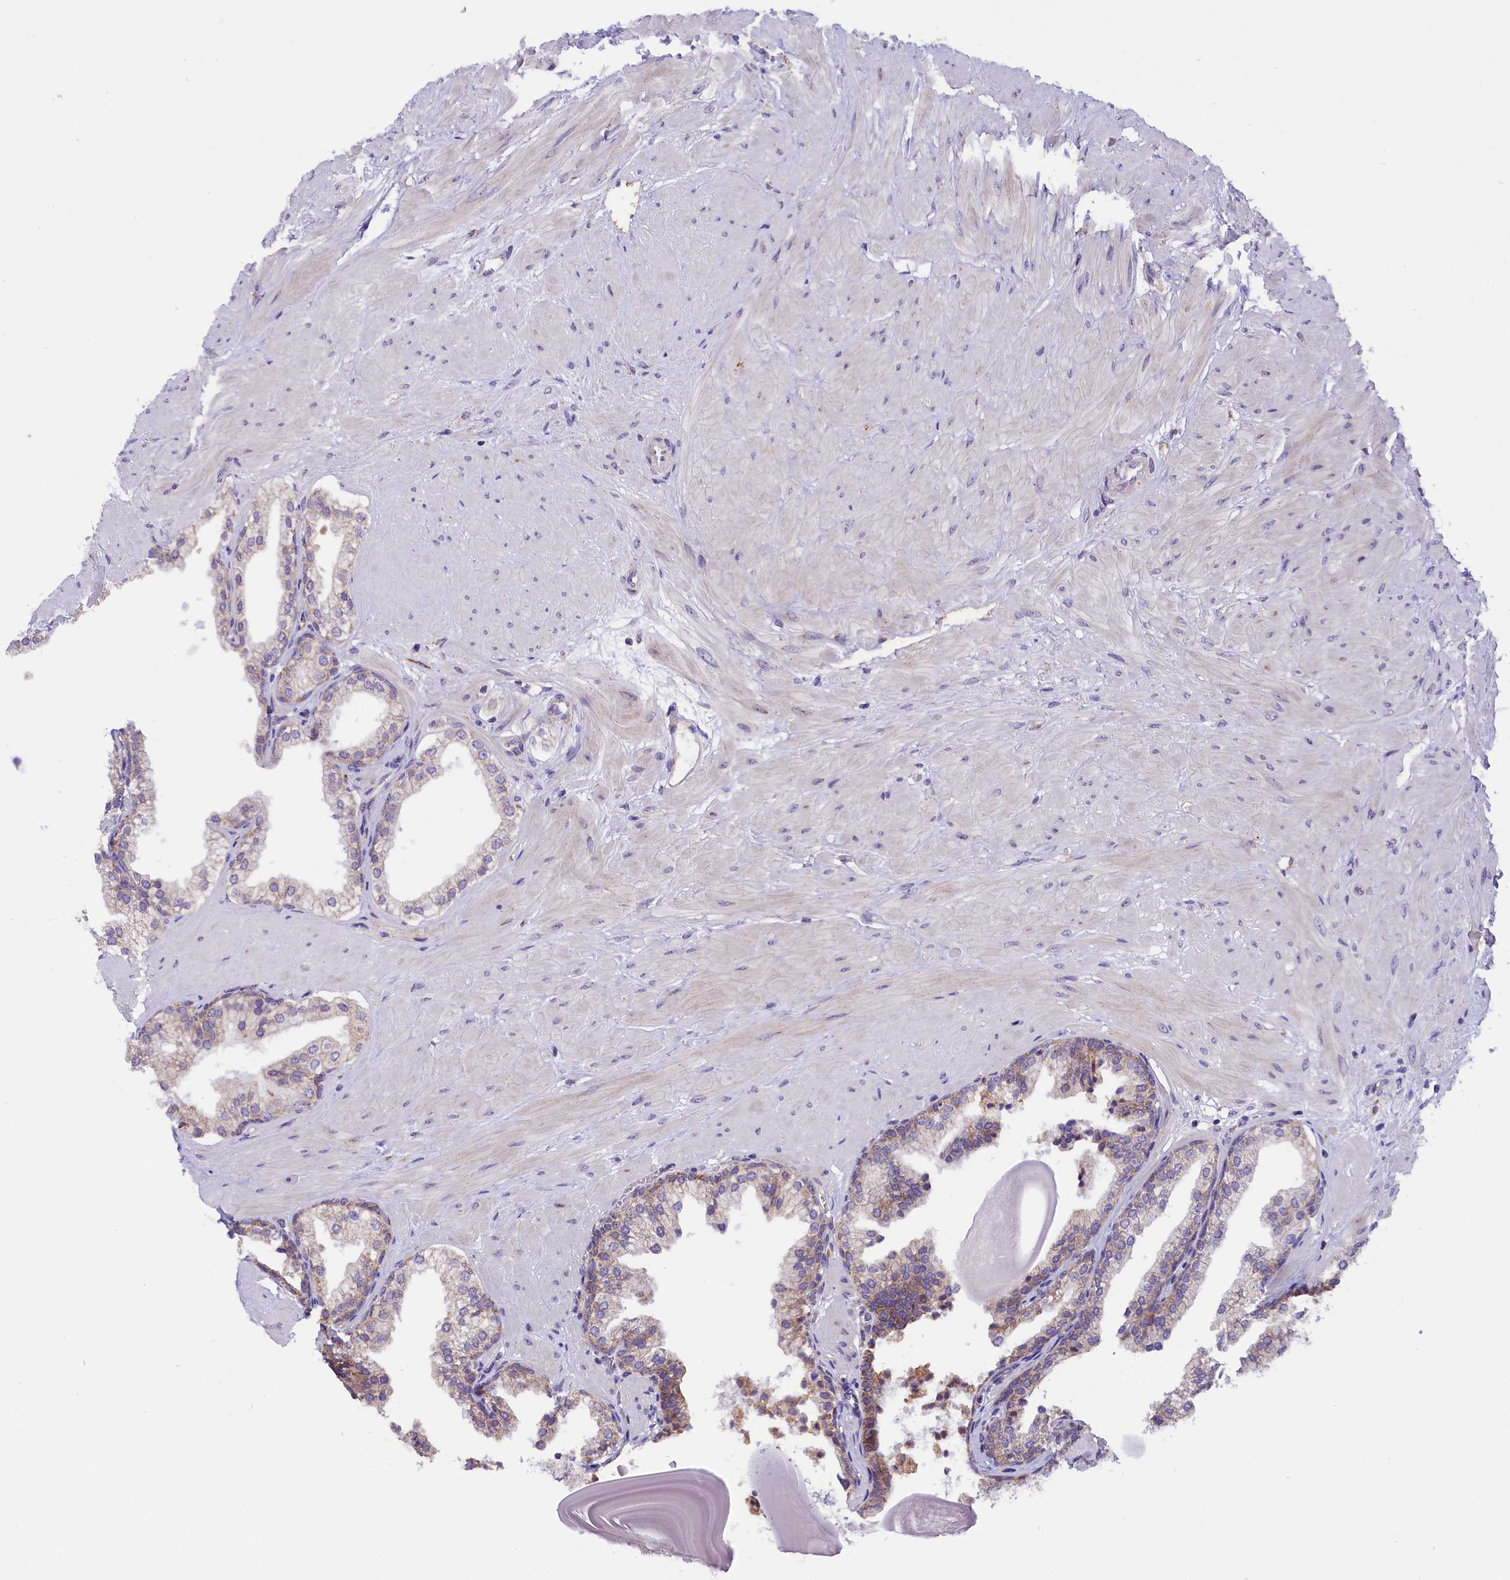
{"staining": {"intensity": "weak", "quantity": "25%-75%", "location": "cytoplasmic/membranous"}, "tissue": "prostate", "cell_type": "Glandular cells", "image_type": "normal", "snomed": [{"axis": "morphology", "description": "Normal tissue, NOS"}, {"axis": "topography", "description": "Prostate"}], "caption": "Immunohistochemistry of normal human prostate displays low levels of weak cytoplasmic/membranous staining in about 25%-75% of glandular cells. (Brightfield microscopy of DAB IHC at high magnification).", "gene": "DNAJB9", "patient": {"sex": "male", "age": 48}}